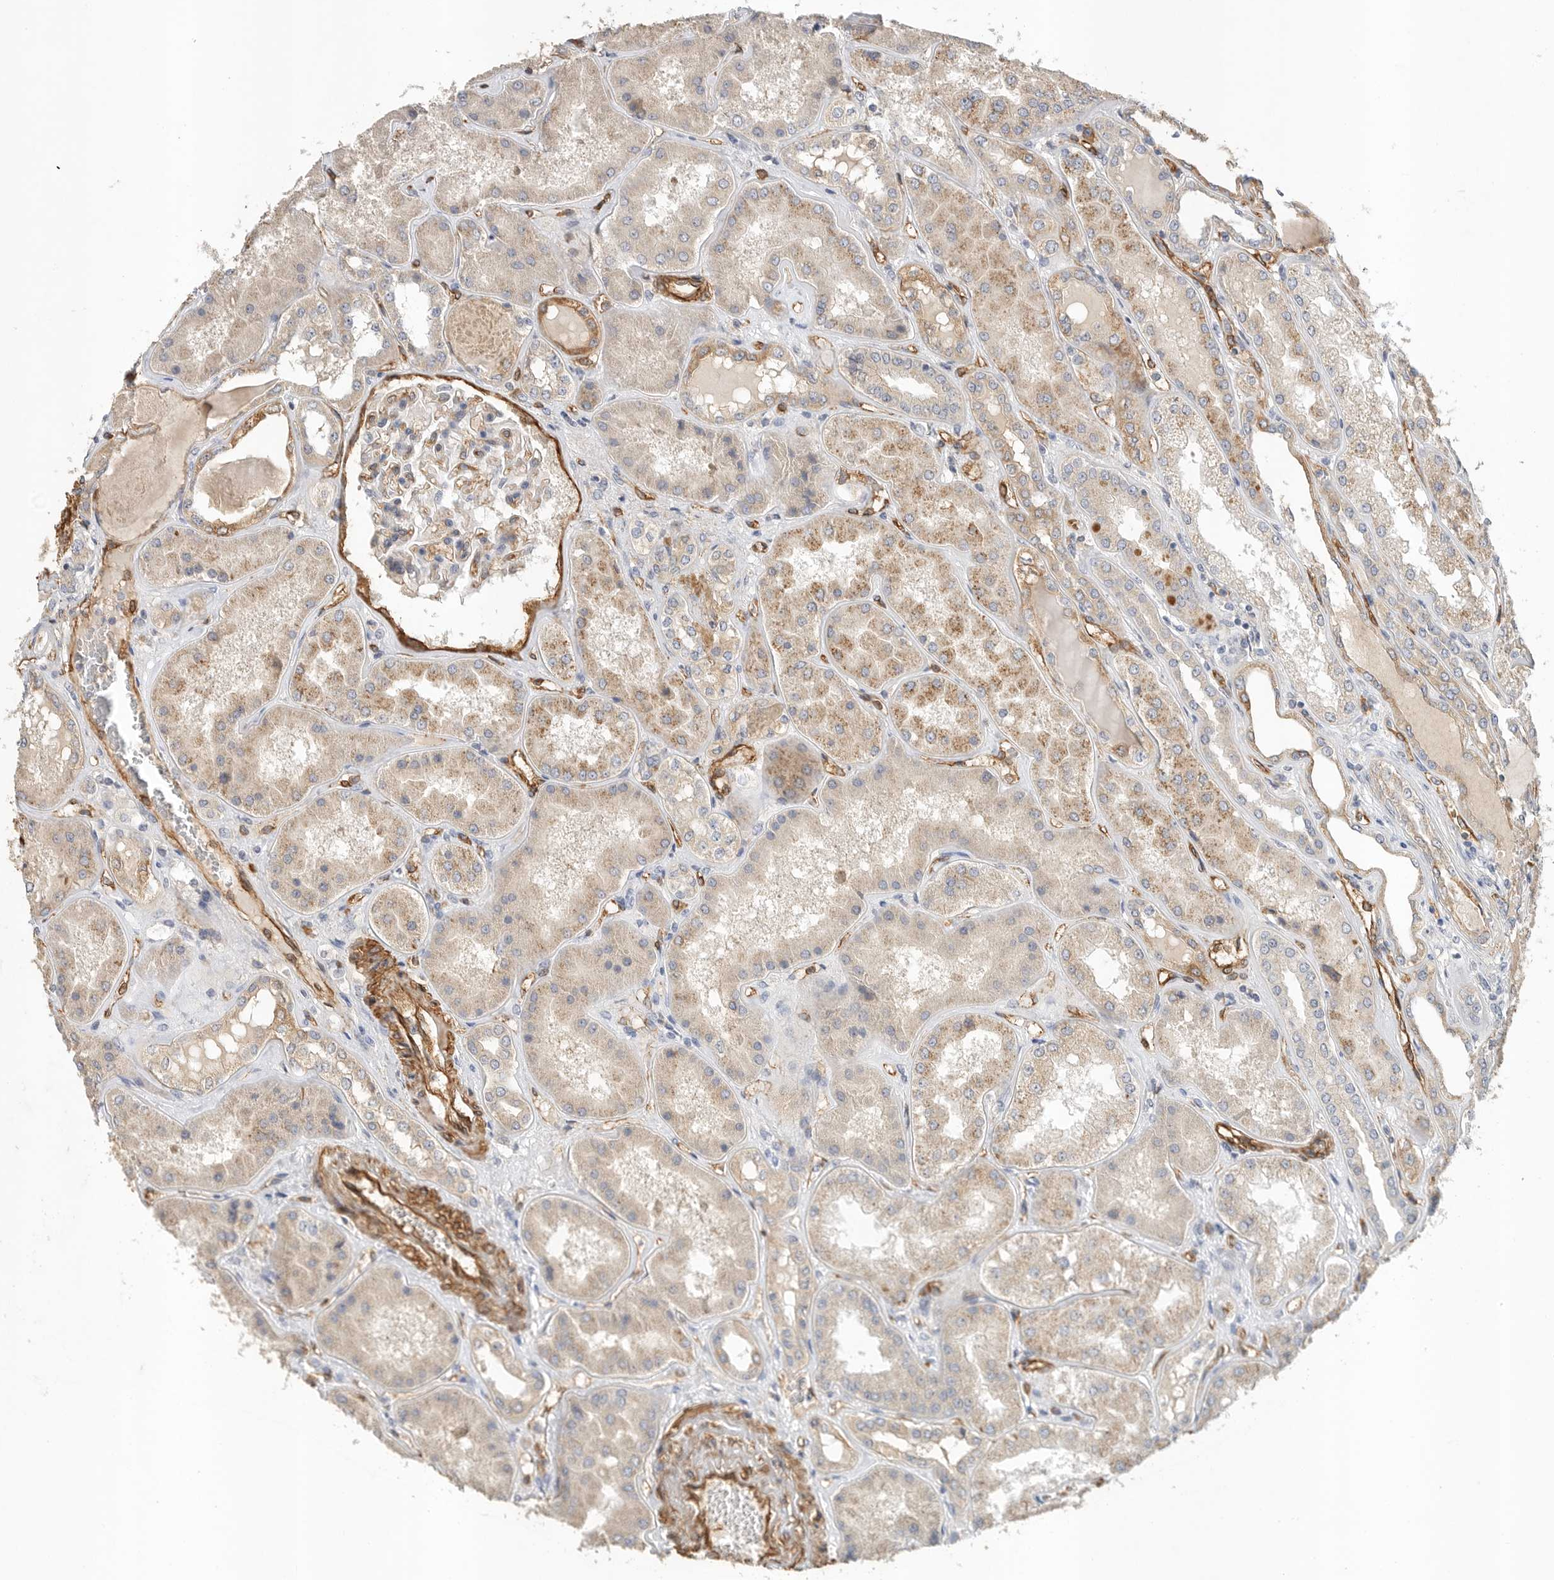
{"staining": {"intensity": "moderate", "quantity": "25%-75%", "location": "cytoplasmic/membranous"}, "tissue": "kidney", "cell_type": "Cells in glomeruli", "image_type": "normal", "snomed": [{"axis": "morphology", "description": "Normal tissue, NOS"}, {"axis": "topography", "description": "Kidney"}], "caption": "Kidney stained with DAB (3,3'-diaminobenzidine) immunohistochemistry demonstrates medium levels of moderate cytoplasmic/membranous positivity in approximately 25%-75% of cells in glomeruli.", "gene": "JMJD4", "patient": {"sex": "female", "age": 56}}